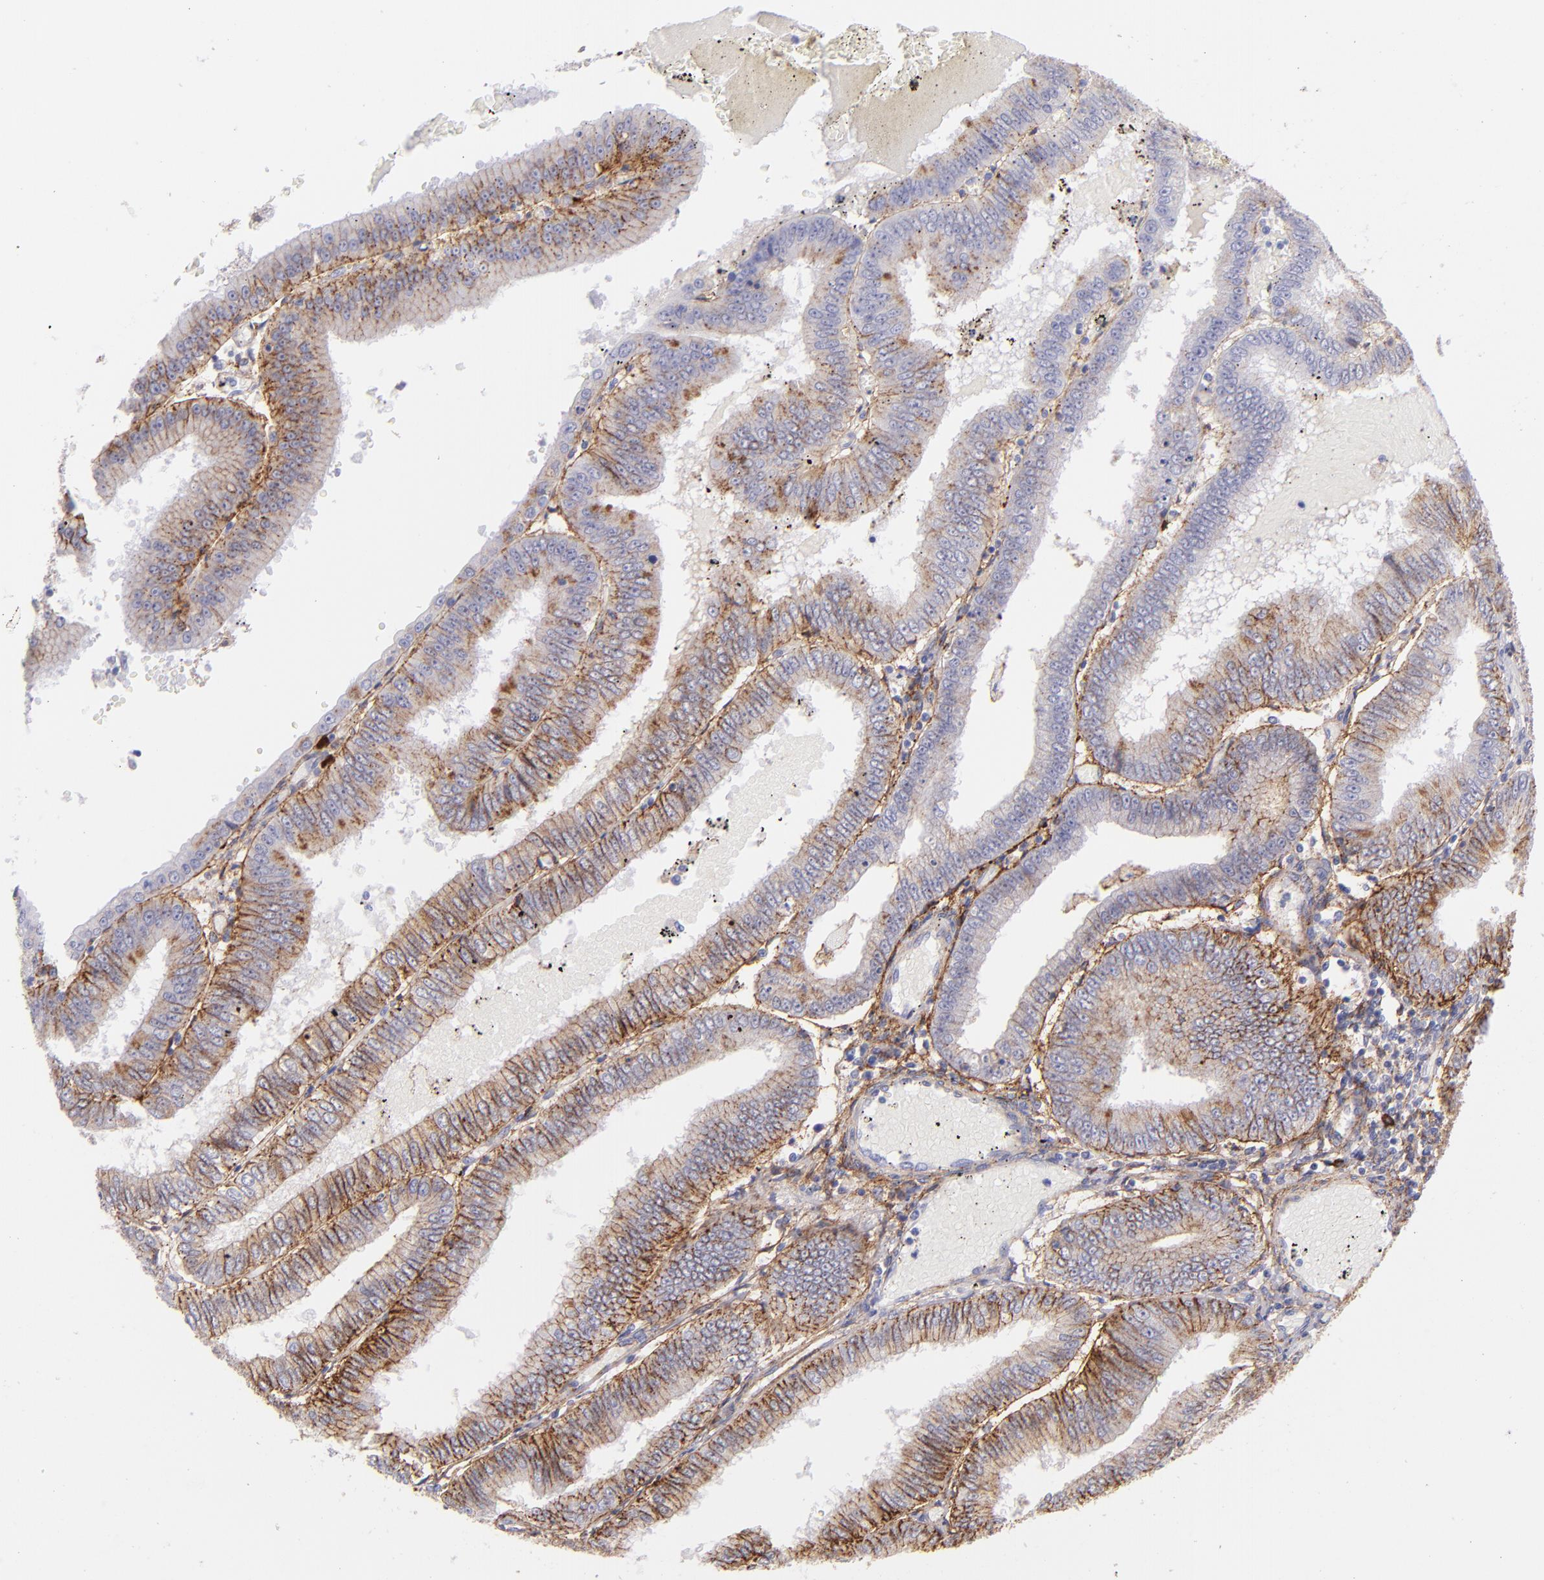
{"staining": {"intensity": "weak", "quantity": ">75%", "location": "cytoplasmic/membranous"}, "tissue": "endometrial cancer", "cell_type": "Tumor cells", "image_type": "cancer", "snomed": [{"axis": "morphology", "description": "Adenocarcinoma, NOS"}, {"axis": "topography", "description": "Endometrium"}], "caption": "Brown immunohistochemical staining in human endometrial cancer shows weak cytoplasmic/membranous expression in about >75% of tumor cells. (brown staining indicates protein expression, while blue staining denotes nuclei).", "gene": "CD81", "patient": {"sex": "female", "age": 66}}